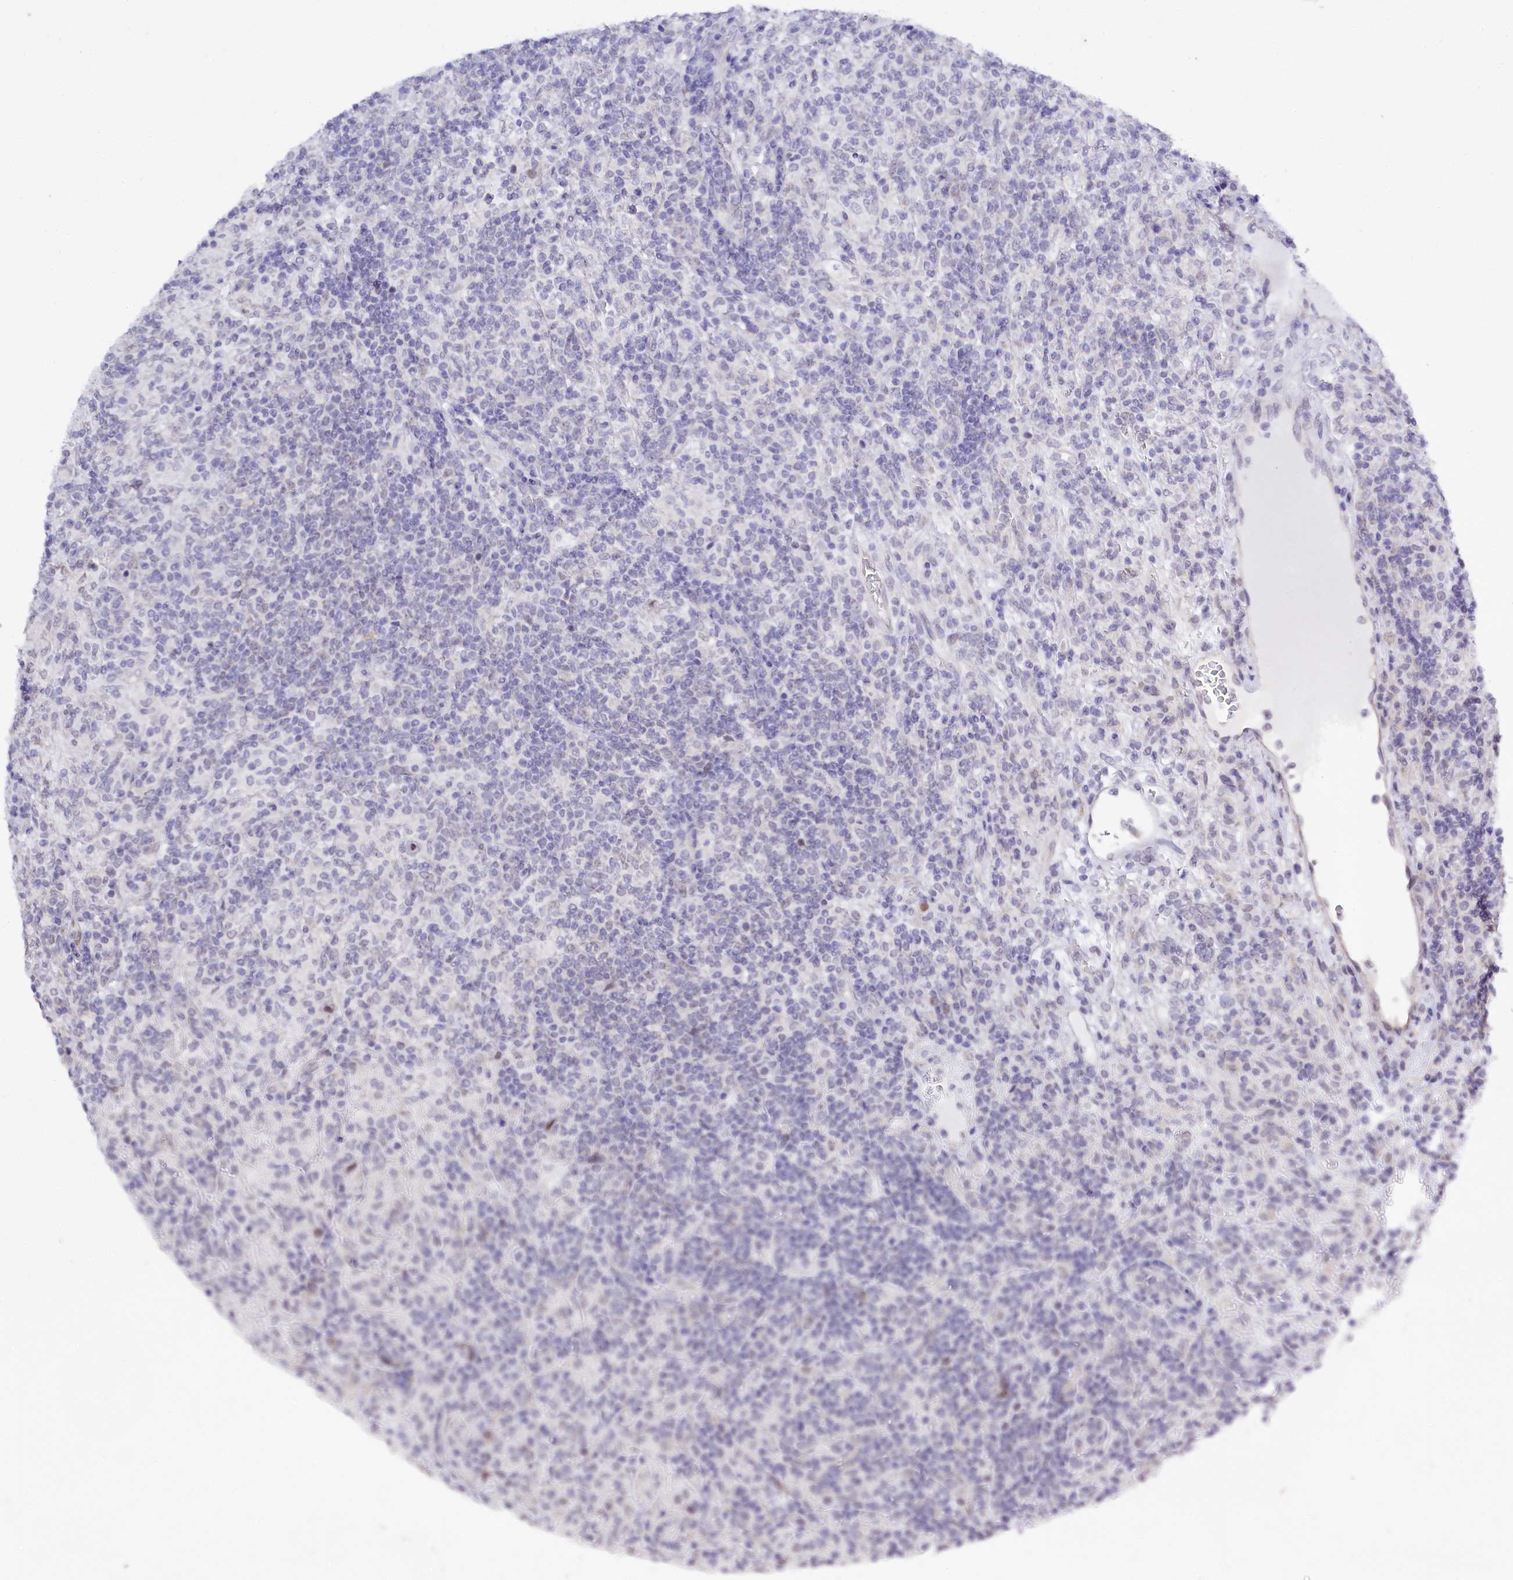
{"staining": {"intensity": "moderate", "quantity": "<25%", "location": "nuclear"}, "tissue": "lymphoma", "cell_type": "Tumor cells", "image_type": "cancer", "snomed": [{"axis": "morphology", "description": "Hodgkin's disease, NOS"}, {"axis": "topography", "description": "Lymph node"}], "caption": "Immunohistochemical staining of human lymphoma demonstrates moderate nuclear protein positivity in about <25% of tumor cells. The protein of interest is stained brown, and the nuclei are stained in blue (DAB IHC with brightfield microscopy, high magnification).", "gene": "SPATS2", "patient": {"sex": "male", "age": 70}}